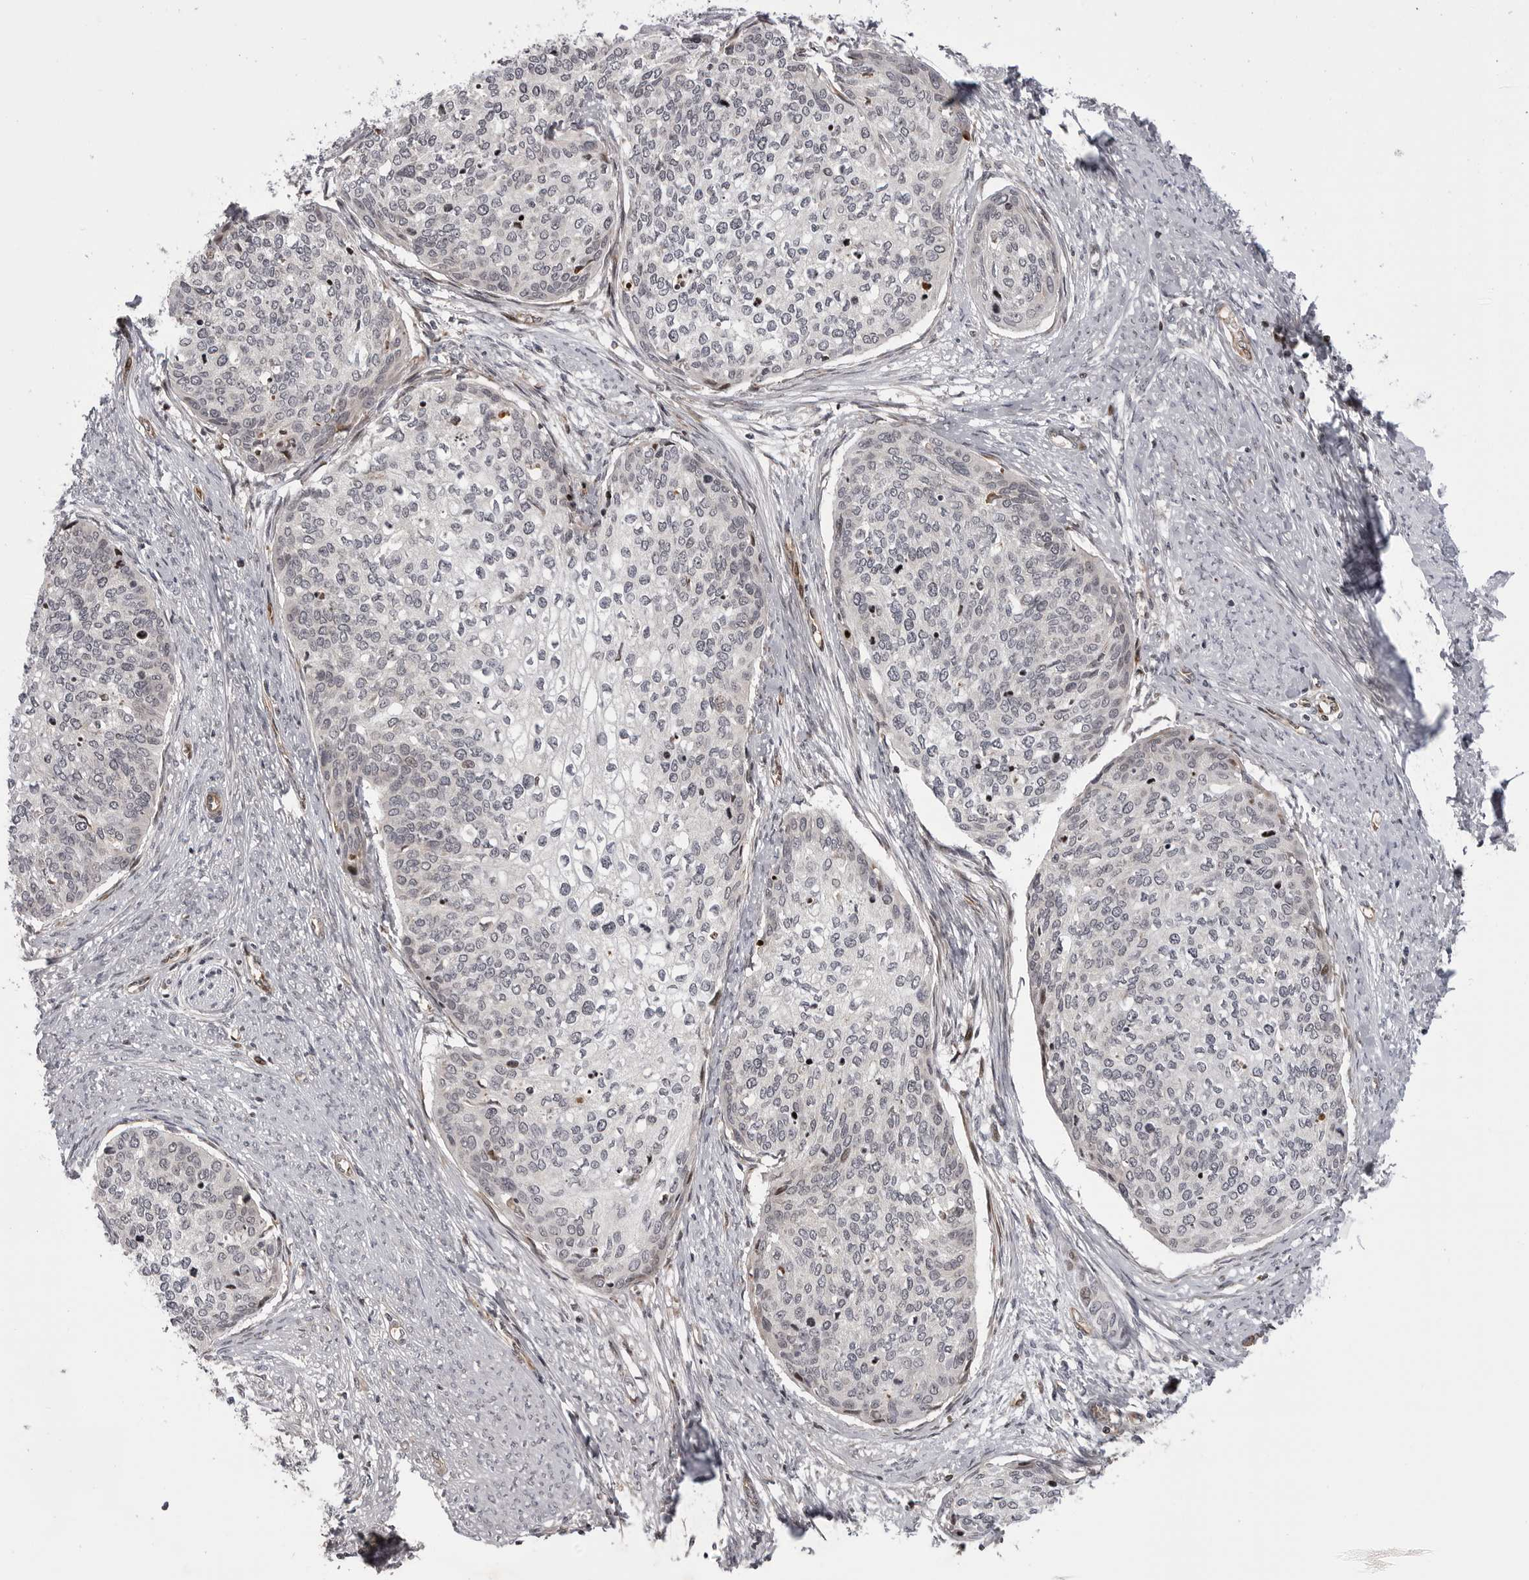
{"staining": {"intensity": "negative", "quantity": "none", "location": "none"}, "tissue": "cervical cancer", "cell_type": "Tumor cells", "image_type": "cancer", "snomed": [{"axis": "morphology", "description": "Squamous cell carcinoma, NOS"}, {"axis": "topography", "description": "Cervix"}], "caption": "Human cervical cancer stained for a protein using immunohistochemistry reveals no staining in tumor cells.", "gene": "ABL1", "patient": {"sex": "female", "age": 37}}